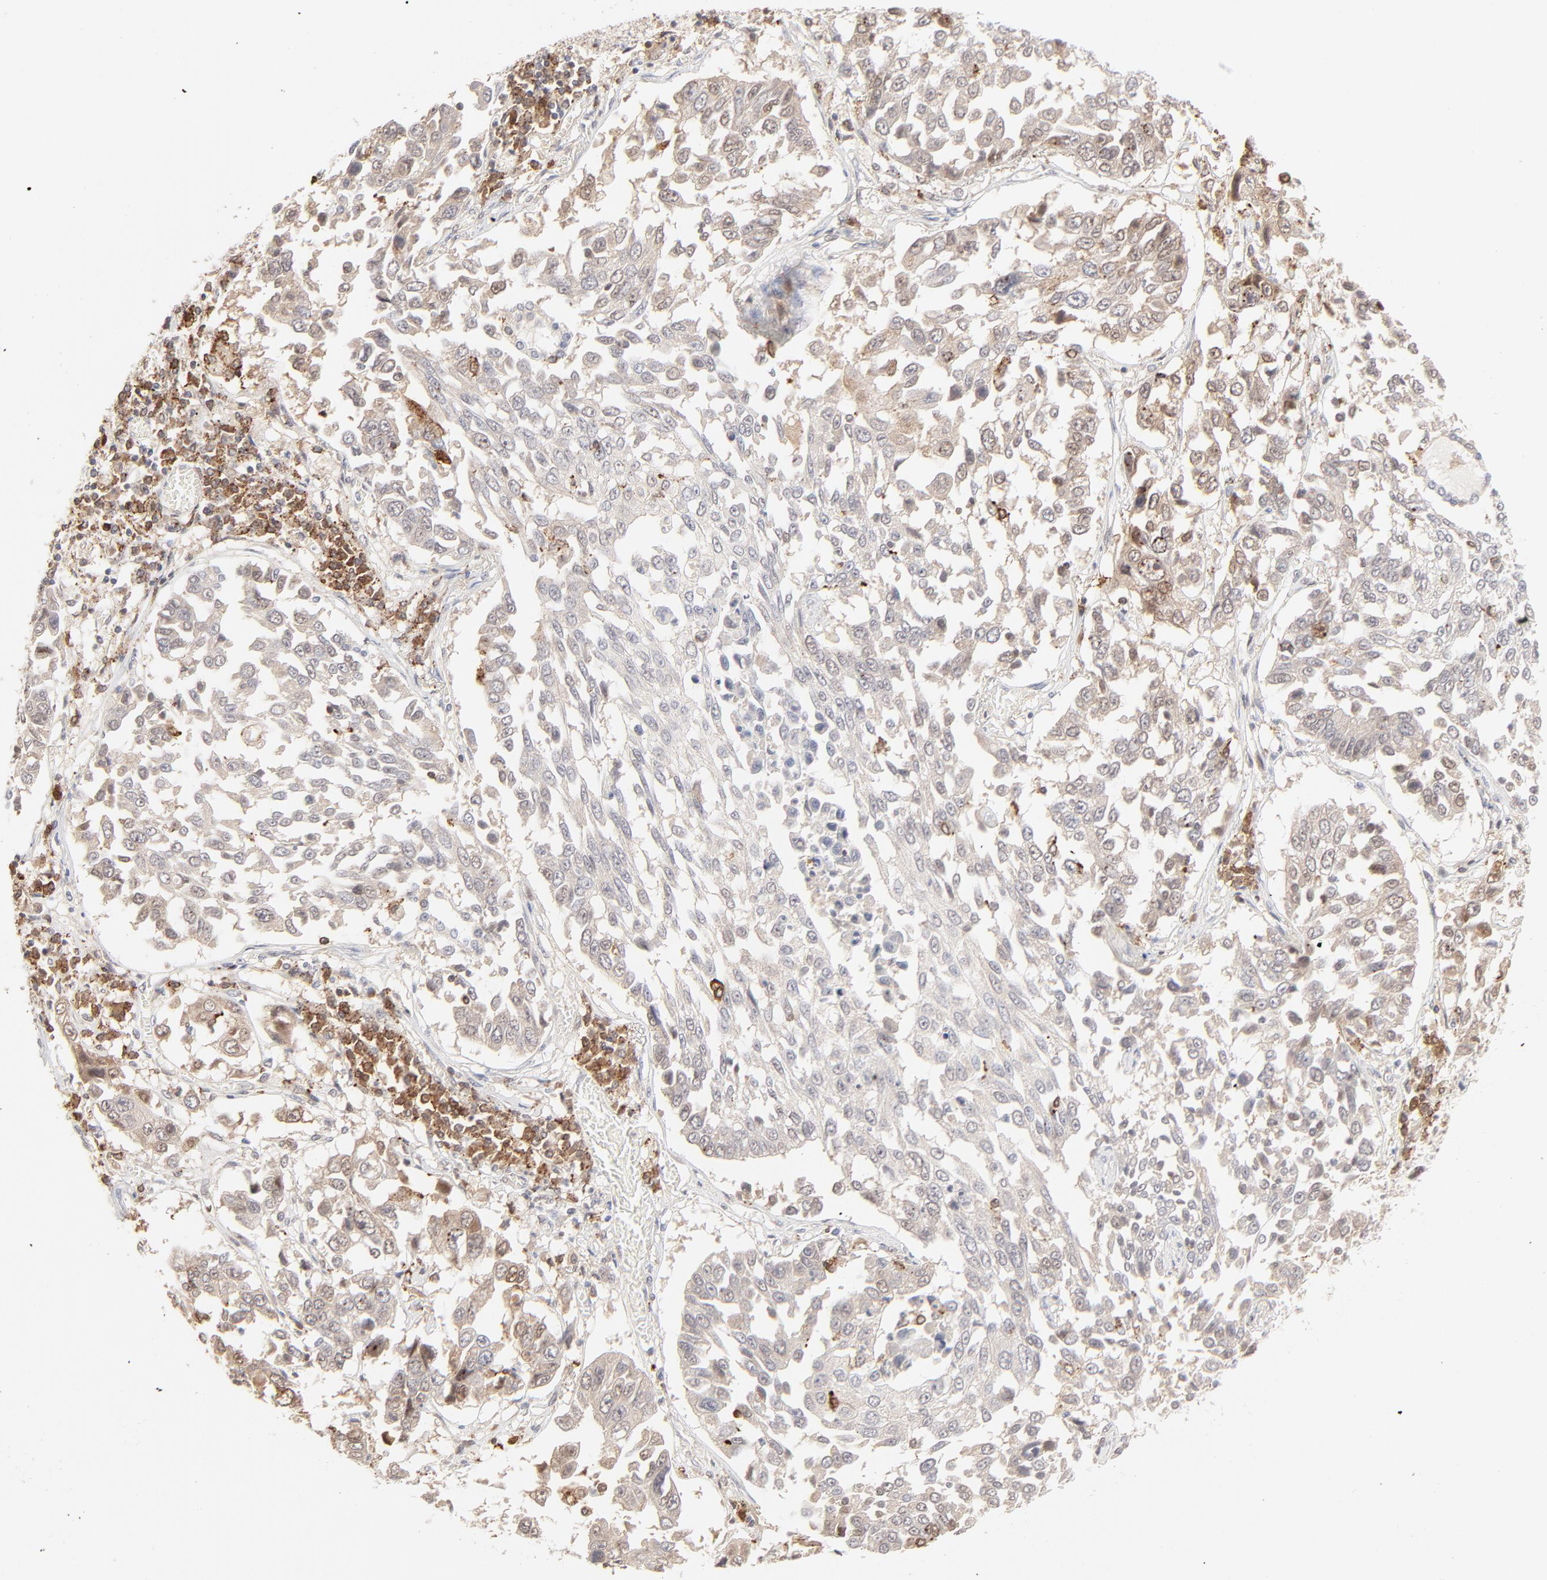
{"staining": {"intensity": "negative", "quantity": "none", "location": "none"}, "tissue": "lung cancer", "cell_type": "Tumor cells", "image_type": "cancer", "snomed": [{"axis": "morphology", "description": "Squamous cell carcinoma, NOS"}, {"axis": "topography", "description": "Lung"}], "caption": "High power microscopy histopathology image of an immunohistochemistry image of lung squamous cell carcinoma, revealing no significant staining in tumor cells. (DAB IHC with hematoxylin counter stain).", "gene": "CDK6", "patient": {"sex": "male", "age": 71}}